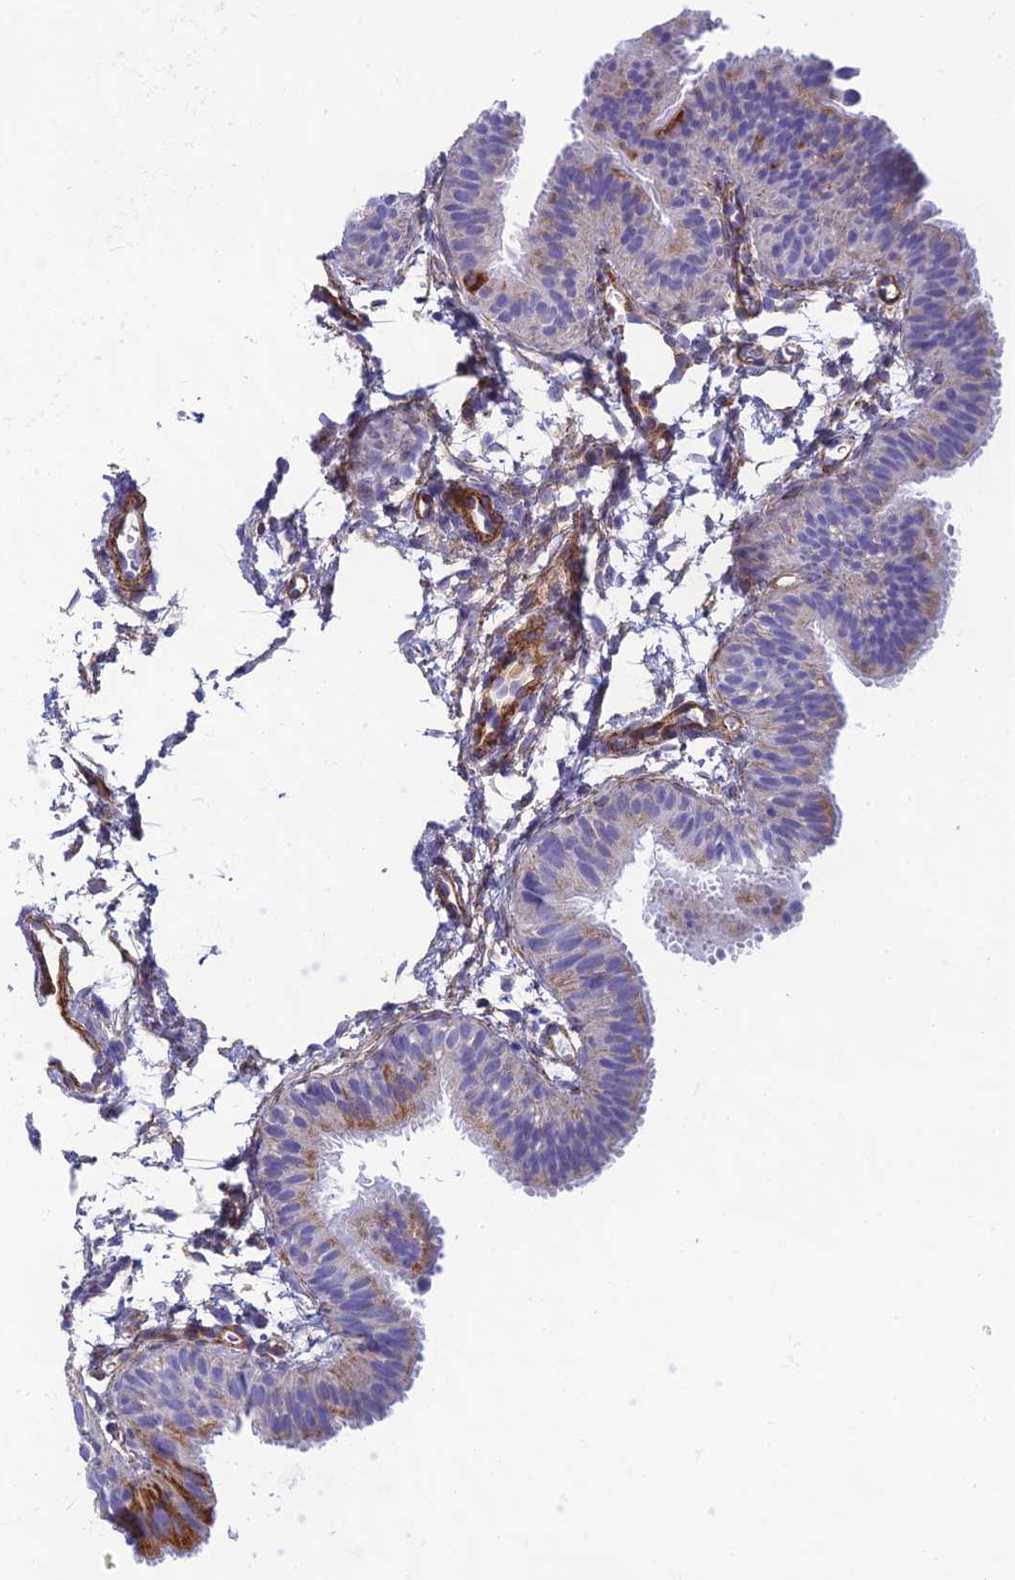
{"staining": {"intensity": "moderate", "quantity": "25%-75%", "location": "cytoplasmic/membranous"}, "tissue": "fallopian tube", "cell_type": "Glandular cells", "image_type": "normal", "snomed": [{"axis": "morphology", "description": "Normal tissue, NOS"}, {"axis": "topography", "description": "Fallopian tube"}], "caption": "The image reveals staining of normal fallopian tube, revealing moderate cytoplasmic/membranous protein expression (brown color) within glandular cells.", "gene": "POMGNT1", "patient": {"sex": "female", "age": 35}}